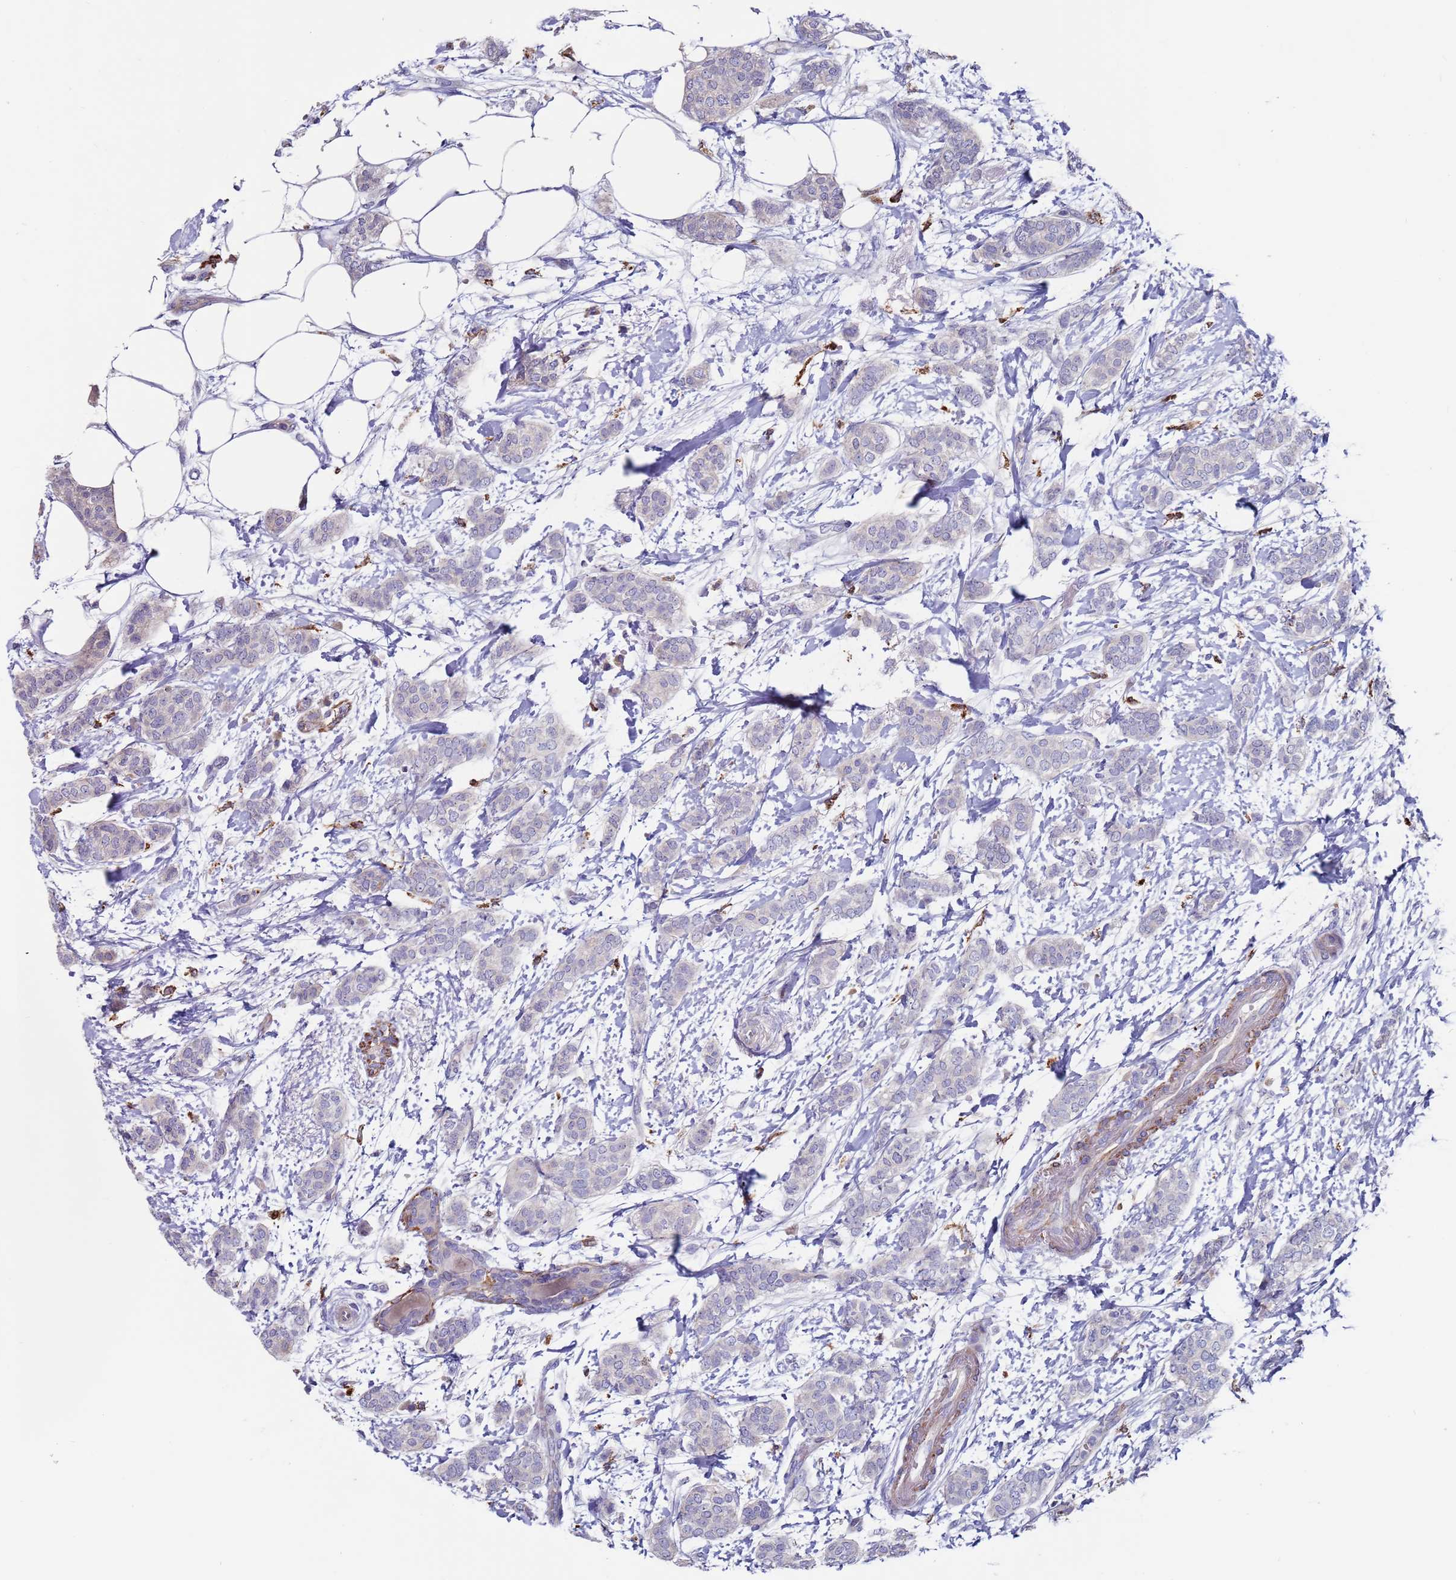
{"staining": {"intensity": "negative", "quantity": "none", "location": "none"}, "tissue": "breast cancer", "cell_type": "Tumor cells", "image_type": "cancer", "snomed": [{"axis": "morphology", "description": "Duct carcinoma"}, {"axis": "topography", "description": "Breast"}], "caption": "IHC of breast cancer (intraductal carcinoma) displays no expression in tumor cells.", "gene": "GREB1L", "patient": {"sex": "female", "age": 72}}